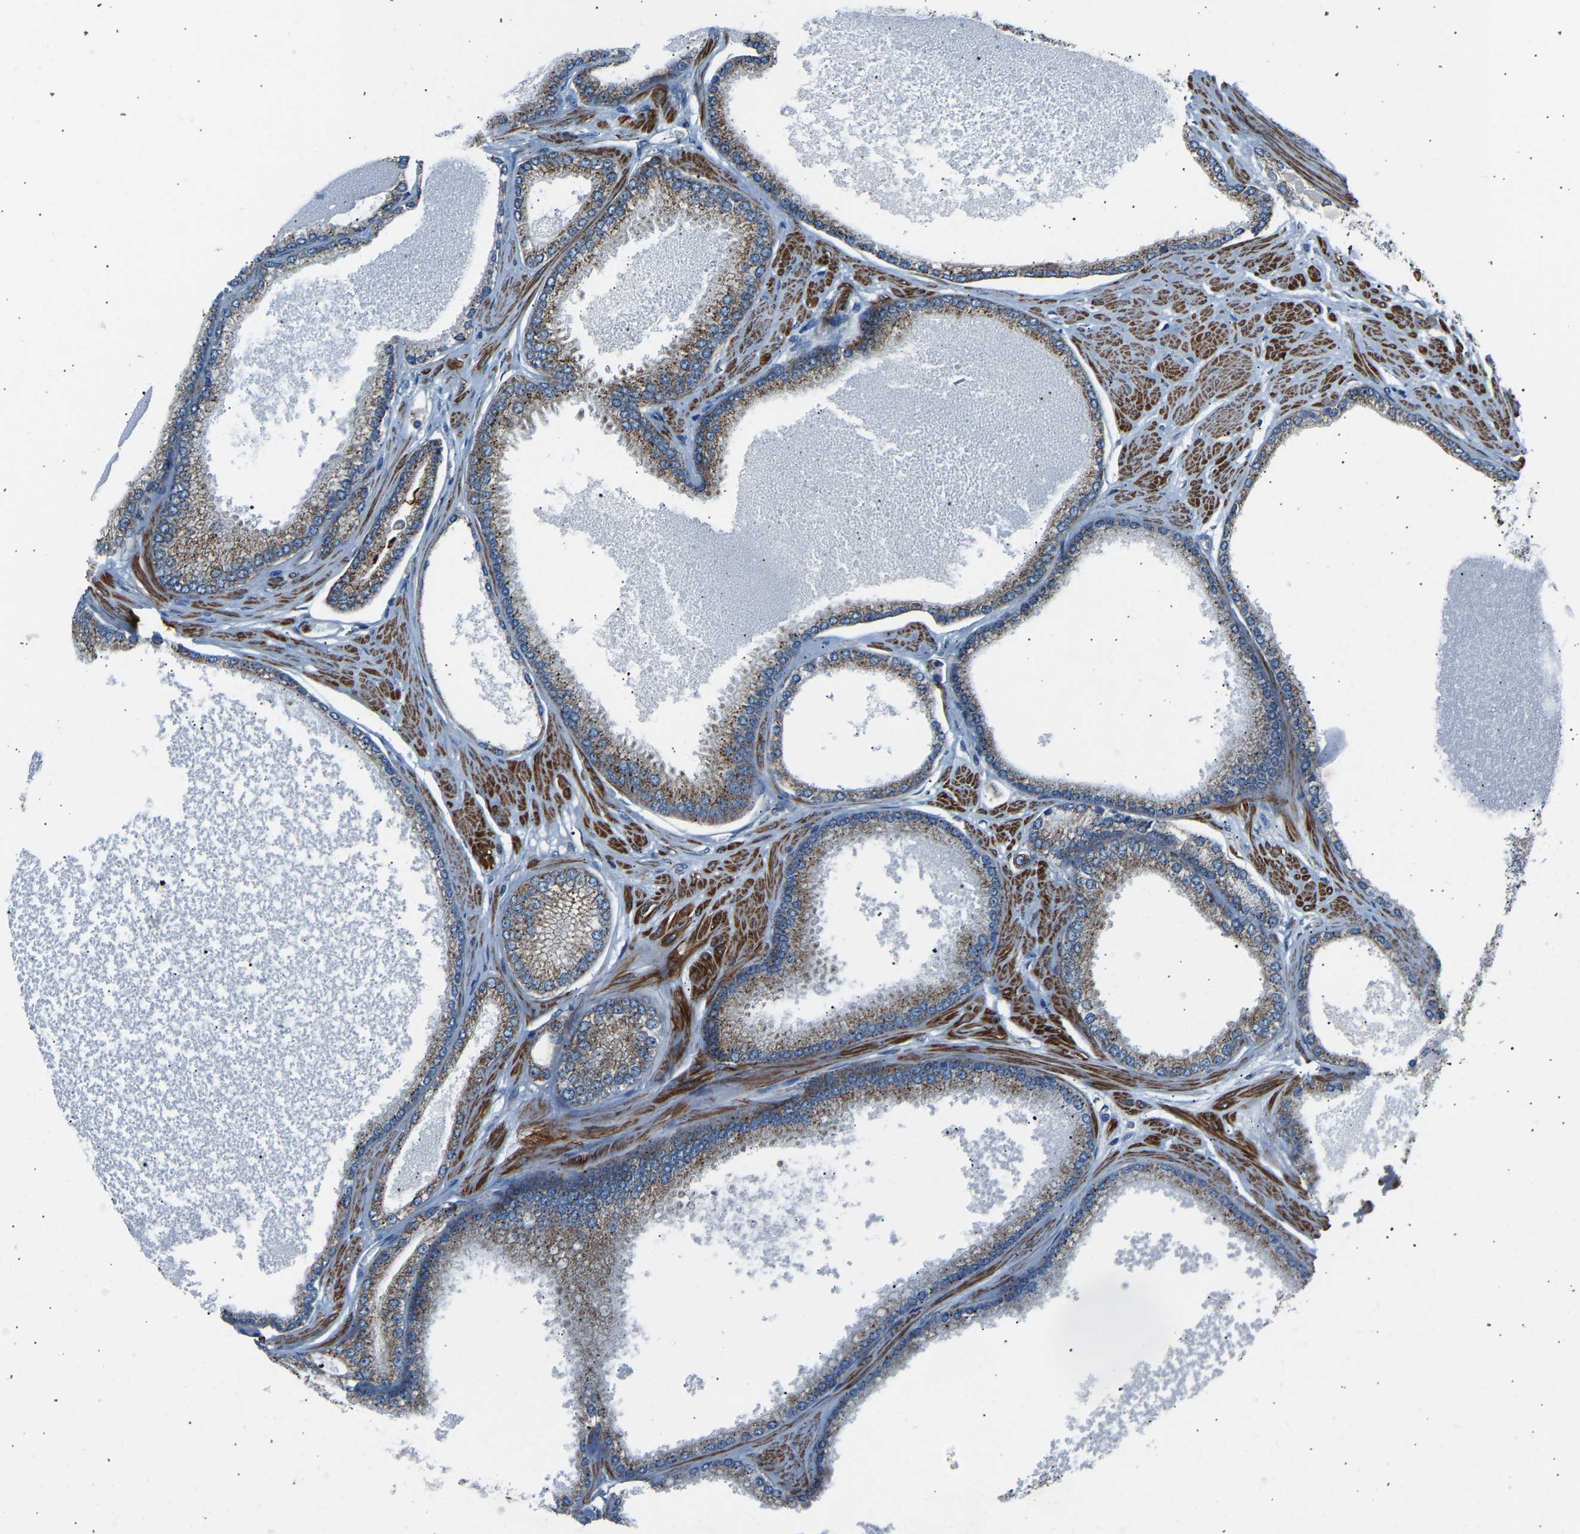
{"staining": {"intensity": "moderate", "quantity": ">75%", "location": "cytoplasmic/membranous"}, "tissue": "prostate cancer", "cell_type": "Tumor cells", "image_type": "cancer", "snomed": [{"axis": "morphology", "description": "Adenocarcinoma, High grade"}, {"axis": "topography", "description": "Prostate"}], "caption": "Prostate cancer was stained to show a protein in brown. There is medium levels of moderate cytoplasmic/membranous staining in approximately >75% of tumor cells. The protein is stained brown, and the nuclei are stained in blue (DAB (3,3'-diaminobenzidine) IHC with brightfield microscopy, high magnification).", "gene": "VPS41", "patient": {"sex": "male", "age": 61}}